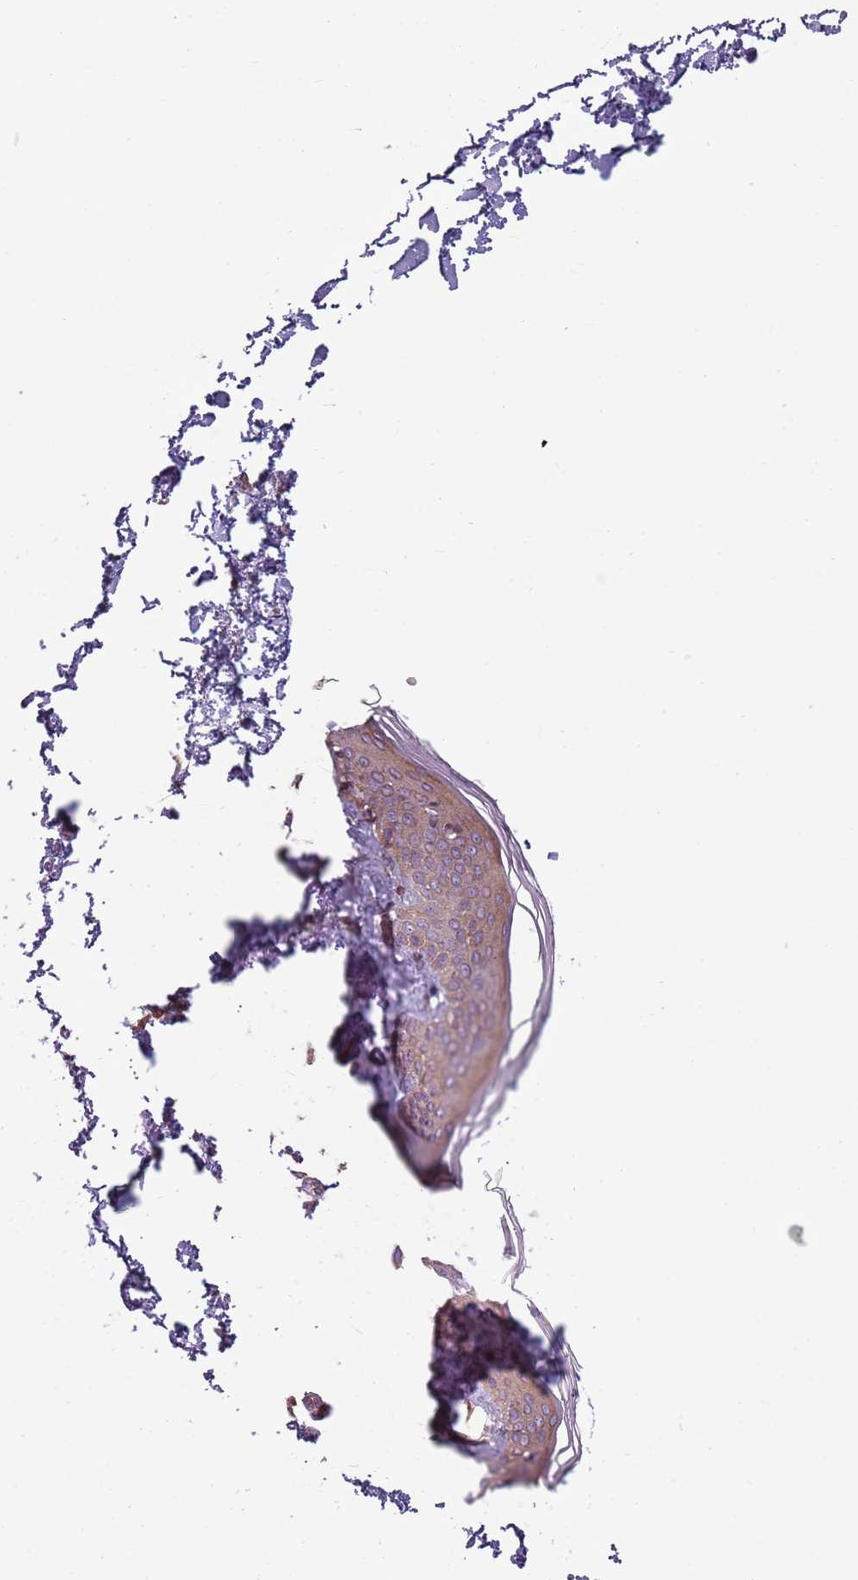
{"staining": {"intensity": "moderate", "quantity": ">75%", "location": "cytoplasmic/membranous"}, "tissue": "skin", "cell_type": "Fibroblasts", "image_type": "normal", "snomed": [{"axis": "morphology", "description": "Normal tissue, NOS"}, {"axis": "topography", "description": "Skin"}], "caption": "Protein staining shows moderate cytoplasmic/membranous staining in about >75% of fibroblasts in normal skin. (DAB = brown stain, brightfield microscopy at high magnification).", "gene": "RPL21", "patient": {"sex": "female", "age": 64}}